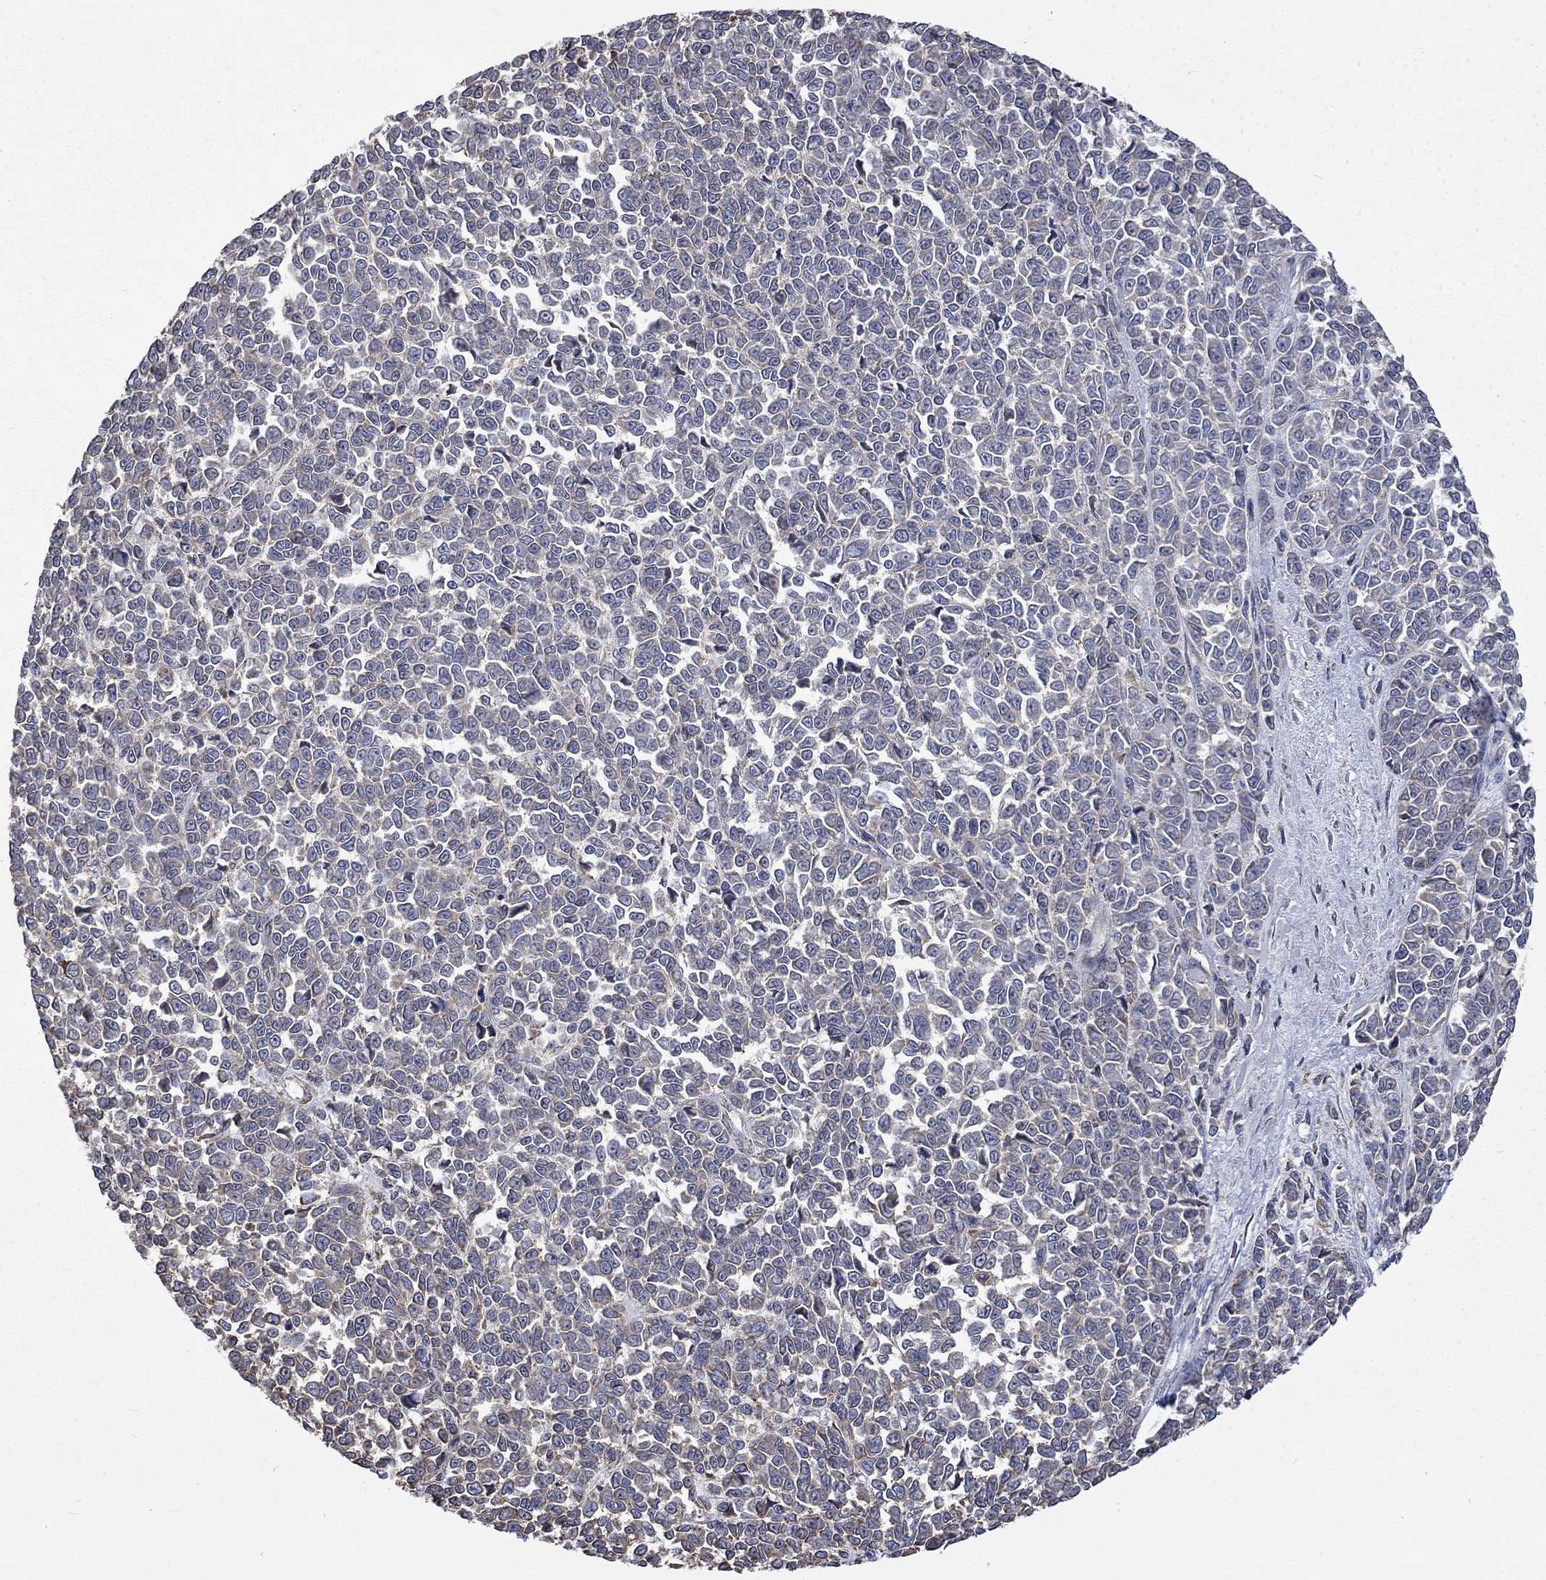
{"staining": {"intensity": "negative", "quantity": "none", "location": "none"}, "tissue": "melanoma", "cell_type": "Tumor cells", "image_type": "cancer", "snomed": [{"axis": "morphology", "description": "Malignant melanoma, NOS"}, {"axis": "topography", "description": "Skin"}], "caption": "This is an immunohistochemistry (IHC) histopathology image of human melanoma. There is no staining in tumor cells.", "gene": "ESRRA", "patient": {"sex": "female", "age": 95}}